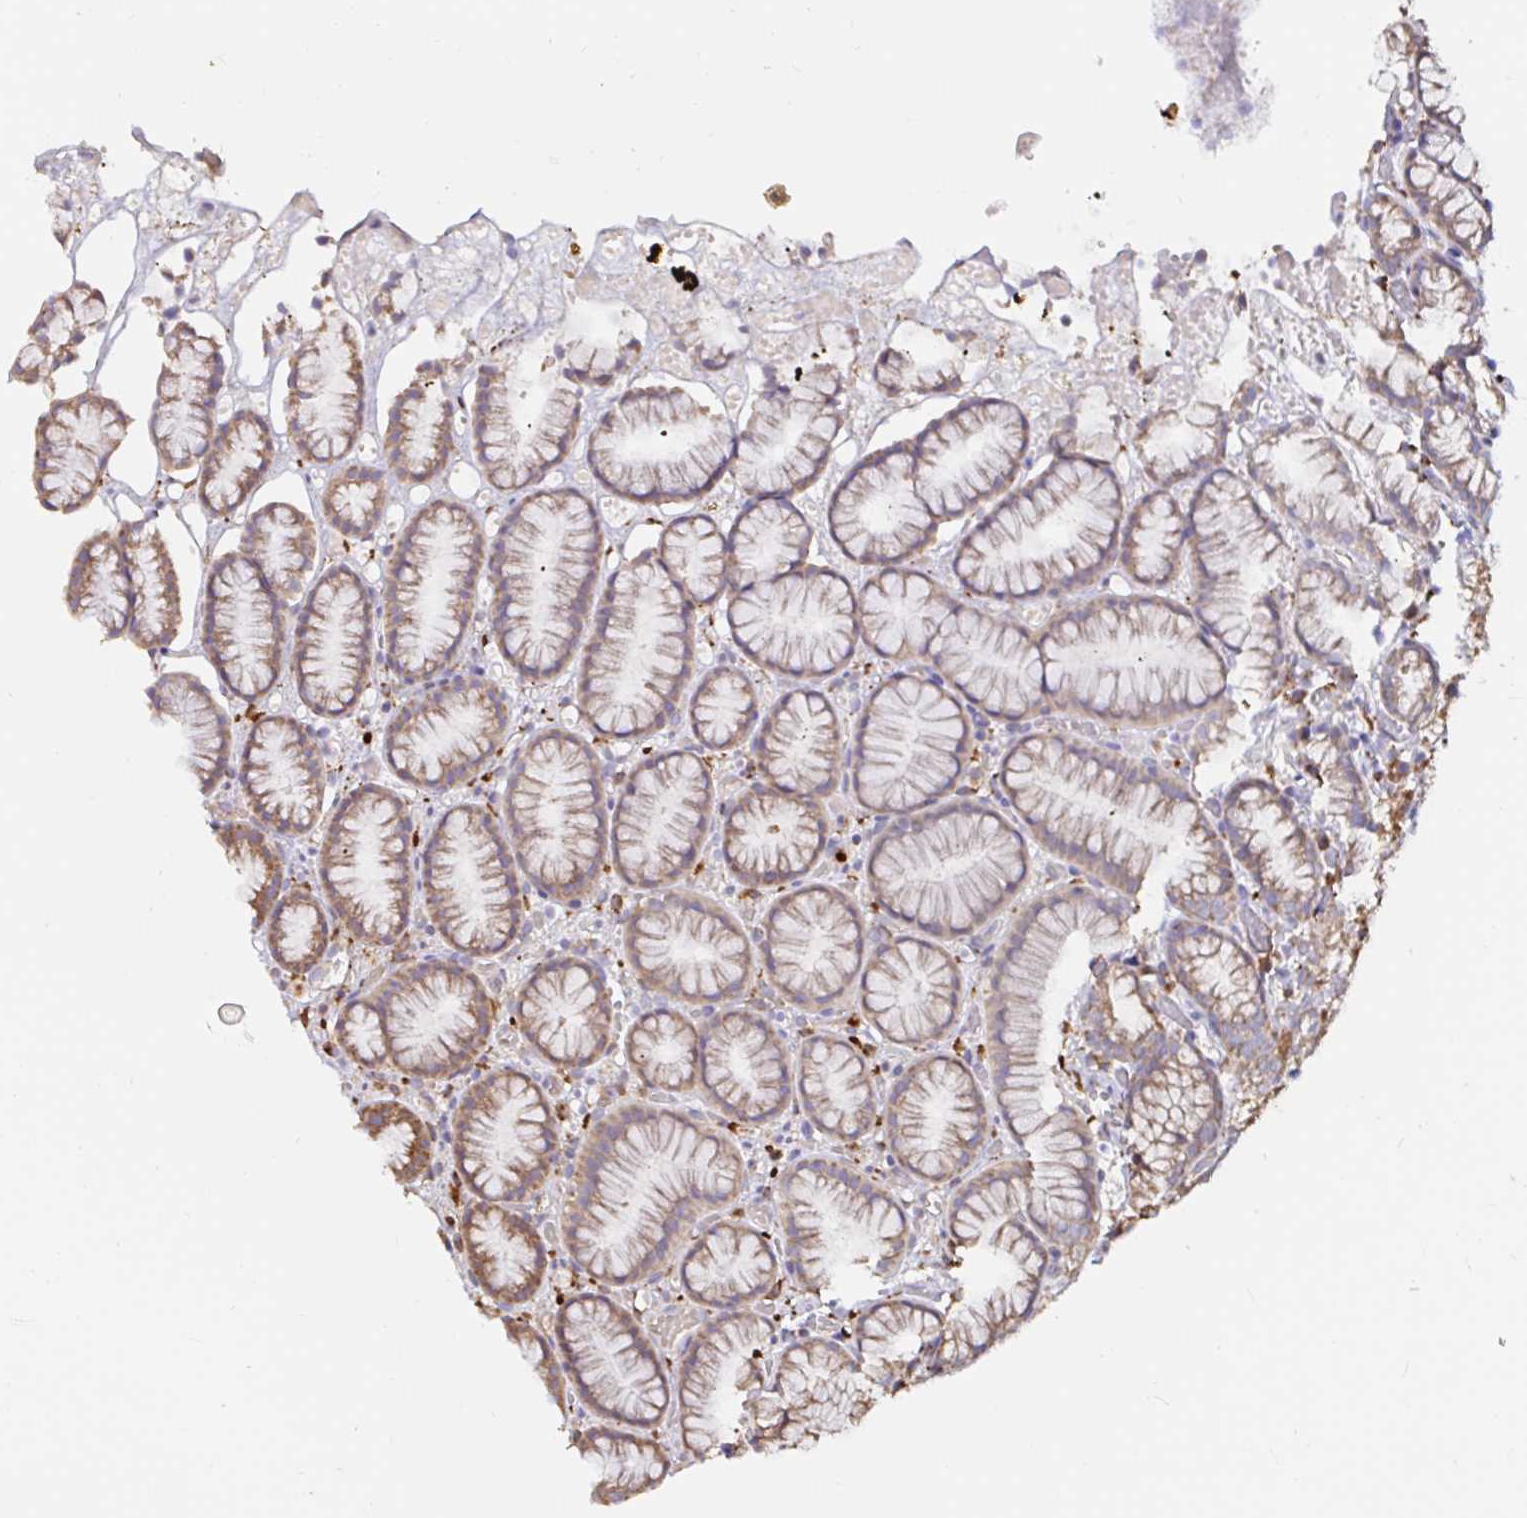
{"staining": {"intensity": "moderate", "quantity": ">75%", "location": "cytoplasmic/membranous"}, "tissue": "stomach", "cell_type": "Glandular cells", "image_type": "normal", "snomed": [{"axis": "morphology", "description": "Normal tissue, NOS"}, {"axis": "topography", "description": "Smooth muscle"}, {"axis": "topography", "description": "Stomach"}], "caption": "Protein analysis of normal stomach shows moderate cytoplasmic/membranous expression in about >75% of glandular cells.", "gene": "MSR1", "patient": {"sex": "male", "age": 70}}